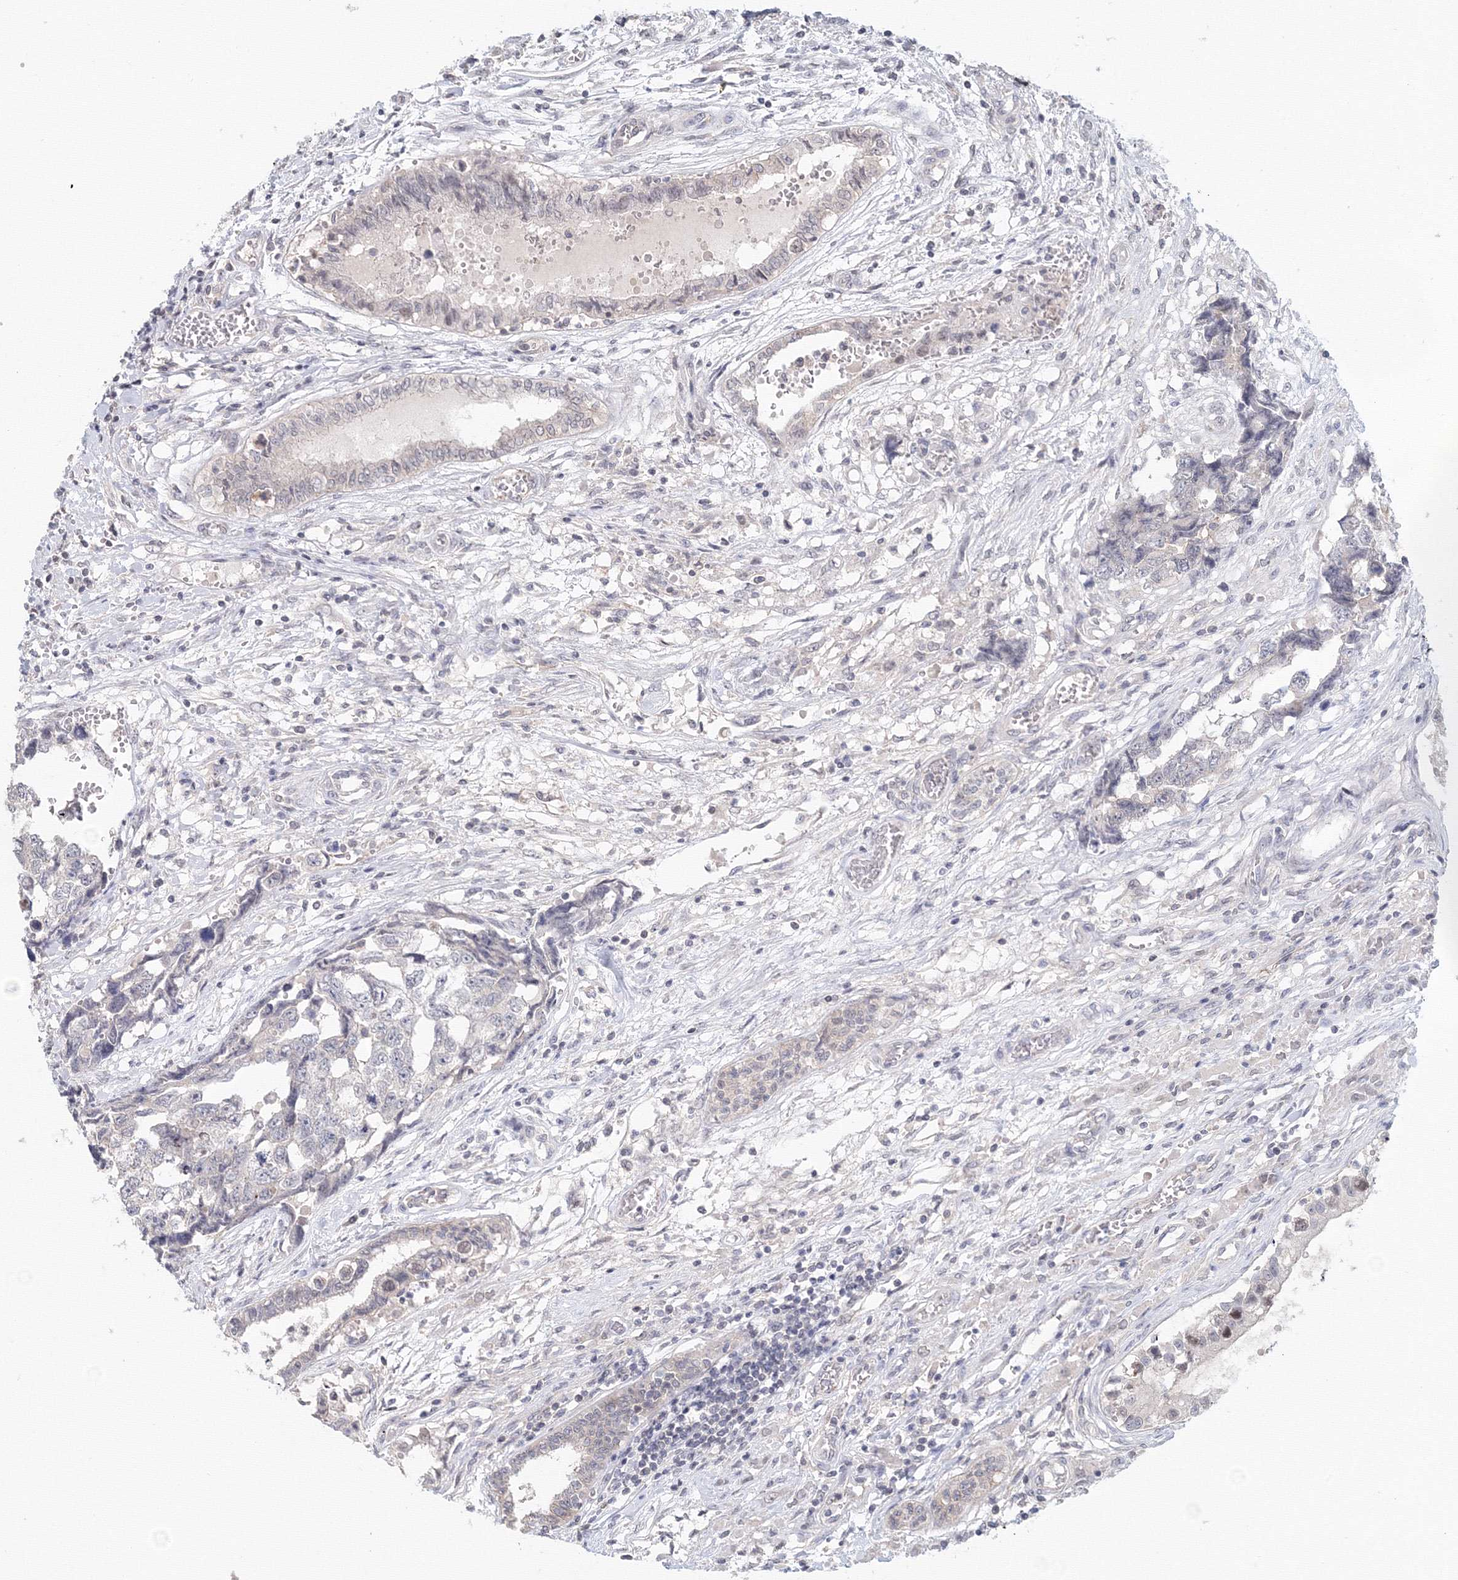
{"staining": {"intensity": "negative", "quantity": "none", "location": "none"}, "tissue": "testis cancer", "cell_type": "Tumor cells", "image_type": "cancer", "snomed": [{"axis": "morphology", "description": "Carcinoma, Embryonal, NOS"}, {"axis": "topography", "description": "Testis"}], "caption": "This is an immunohistochemistry photomicrograph of testis cancer (embryonal carcinoma). There is no expression in tumor cells.", "gene": "SLC7A7", "patient": {"sex": "male", "age": 31}}